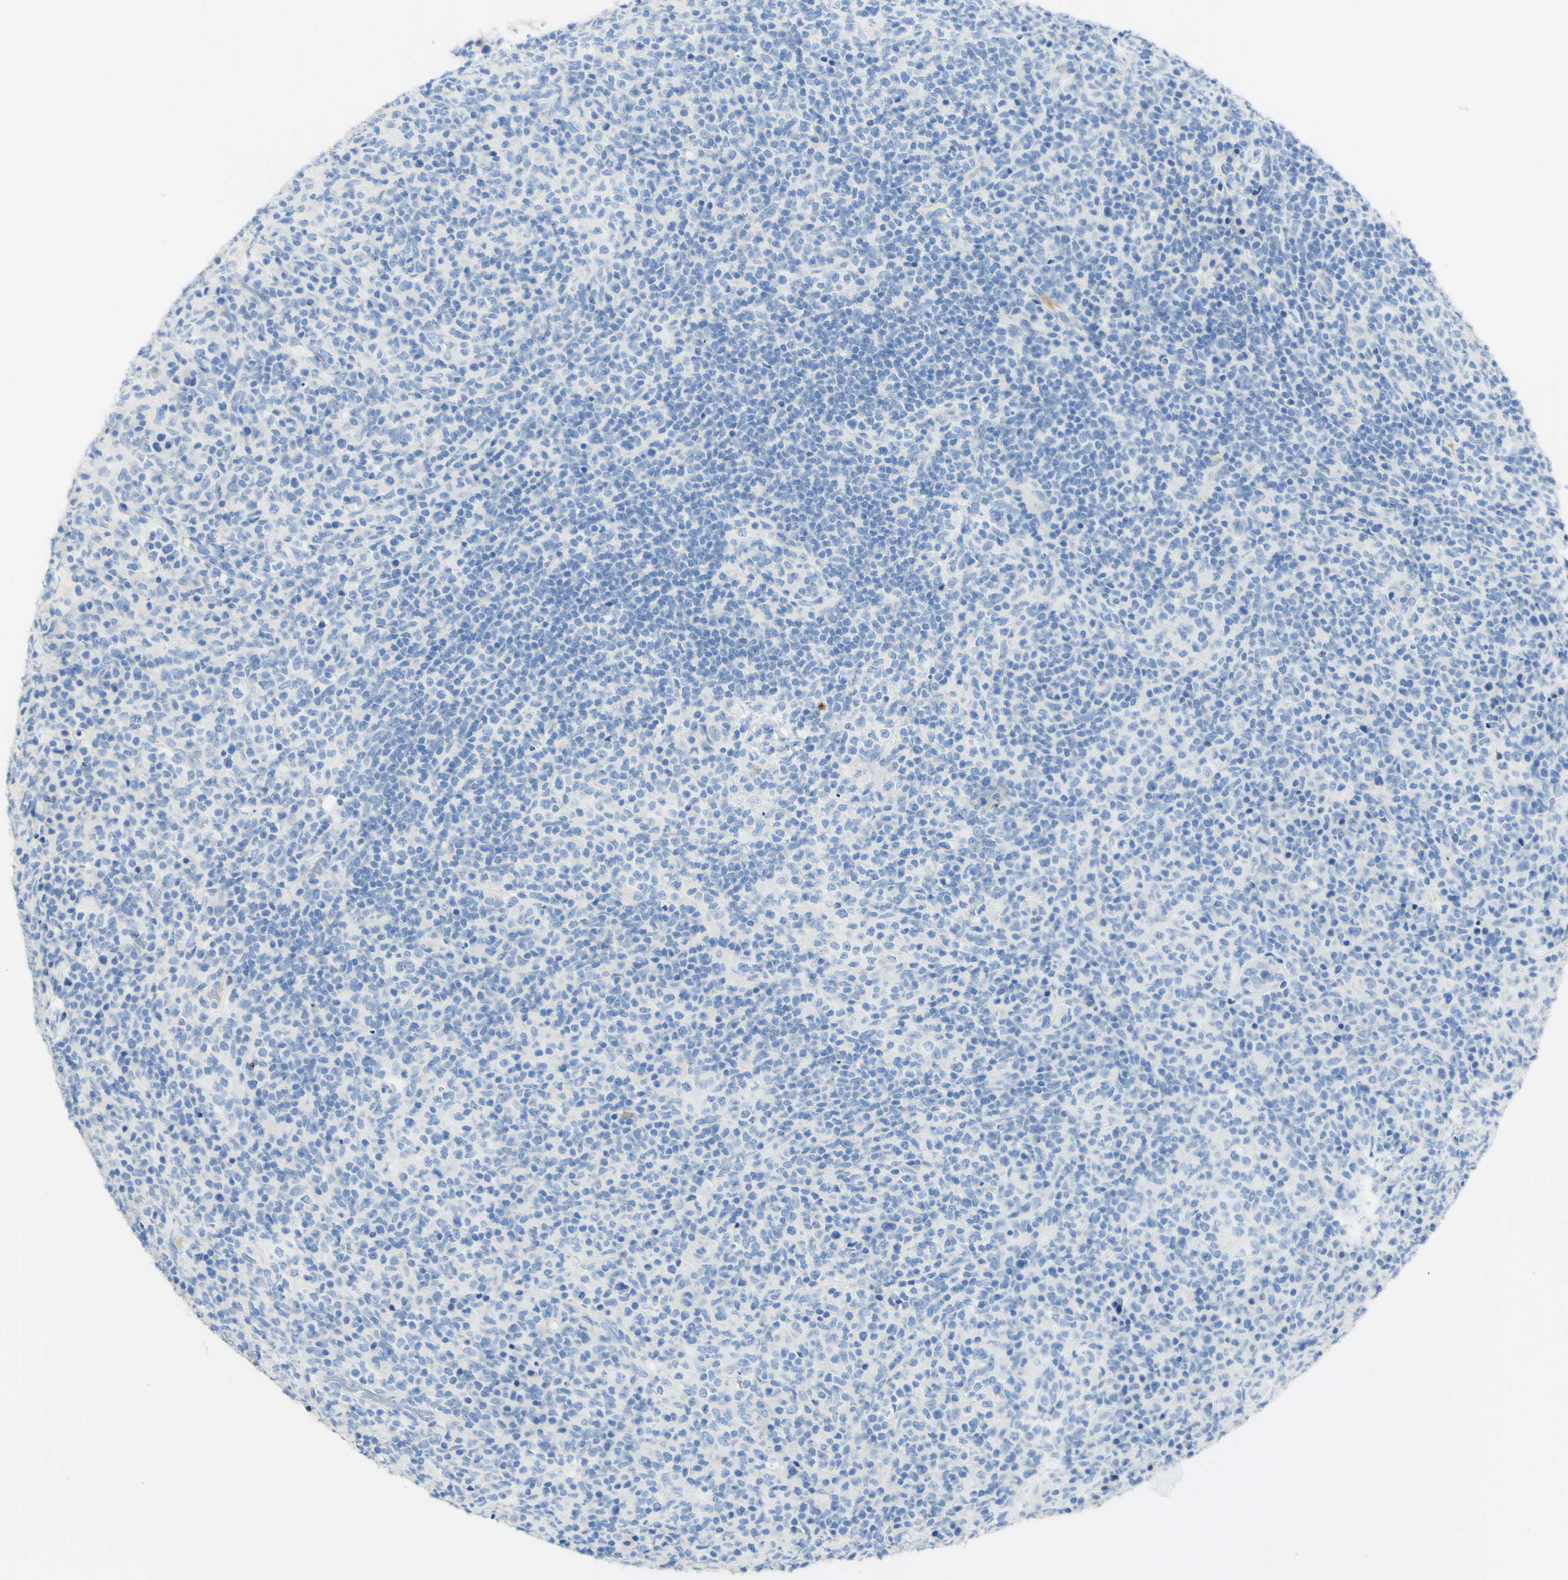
{"staining": {"intensity": "negative", "quantity": "none", "location": "none"}, "tissue": "lymphoma", "cell_type": "Tumor cells", "image_type": "cancer", "snomed": [{"axis": "morphology", "description": "Malignant lymphoma, non-Hodgkin's type, High grade"}, {"axis": "topography", "description": "Lymph node"}], "caption": "A micrograph of lymphoma stained for a protein shows no brown staining in tumor cells.", "gene": "PIGR", "patient": {"sex": "female", "age": 76}}